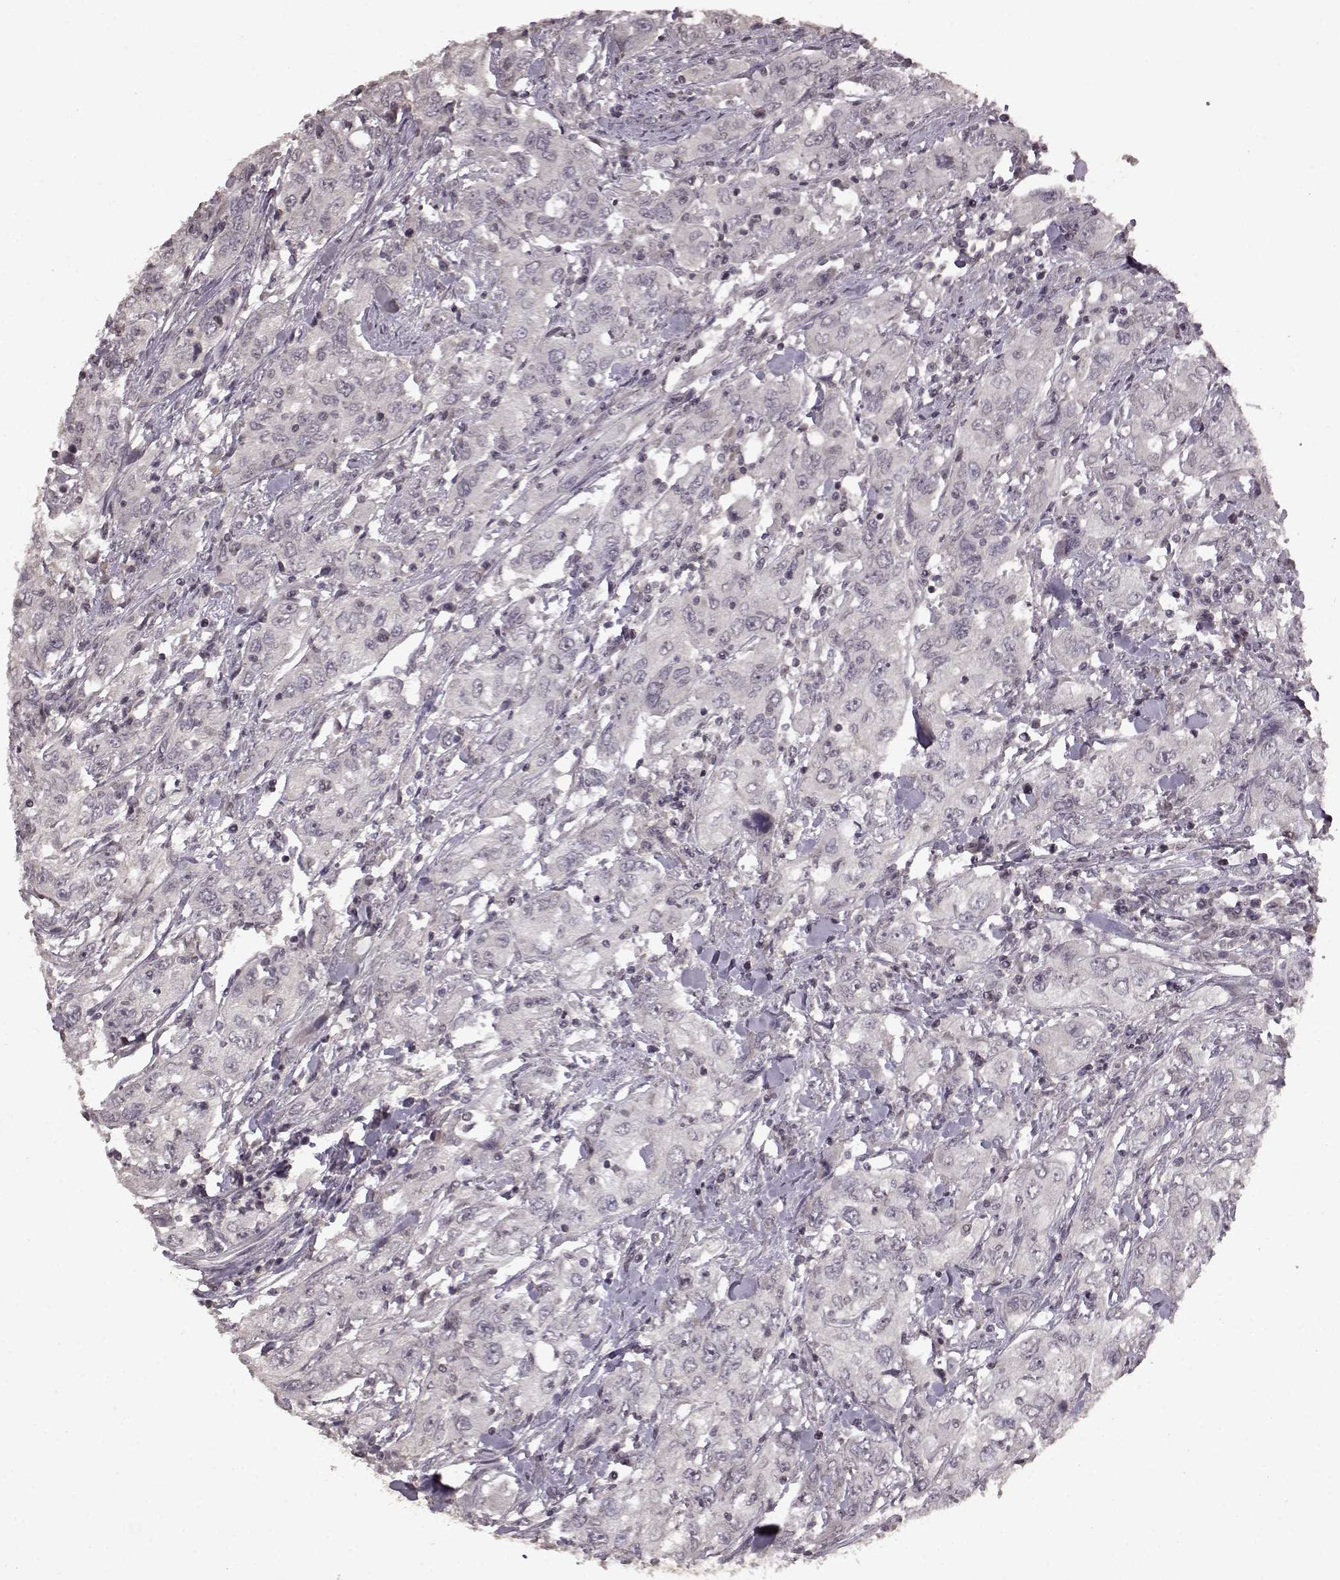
{"staining": {"intensity": "negative", "quantity": "none", "location": "none"}, "tissue": "urothelial cancer", "cell_type": "Tumor cells", "image_type": "cancer", "snomed": [{"axis": "morphology", "description": "Urothelial carcinoma, High grade"}, {"axis": "topography", "description": "Urinary bladder"}], "caption": "The immunohistochemistry micrograph has no significant staining in tumor cells of urothelial cancer tissue. Nuclei are stained in blue.", "gene": "LHB", "patient": {"sex": "male", "age": 76}}